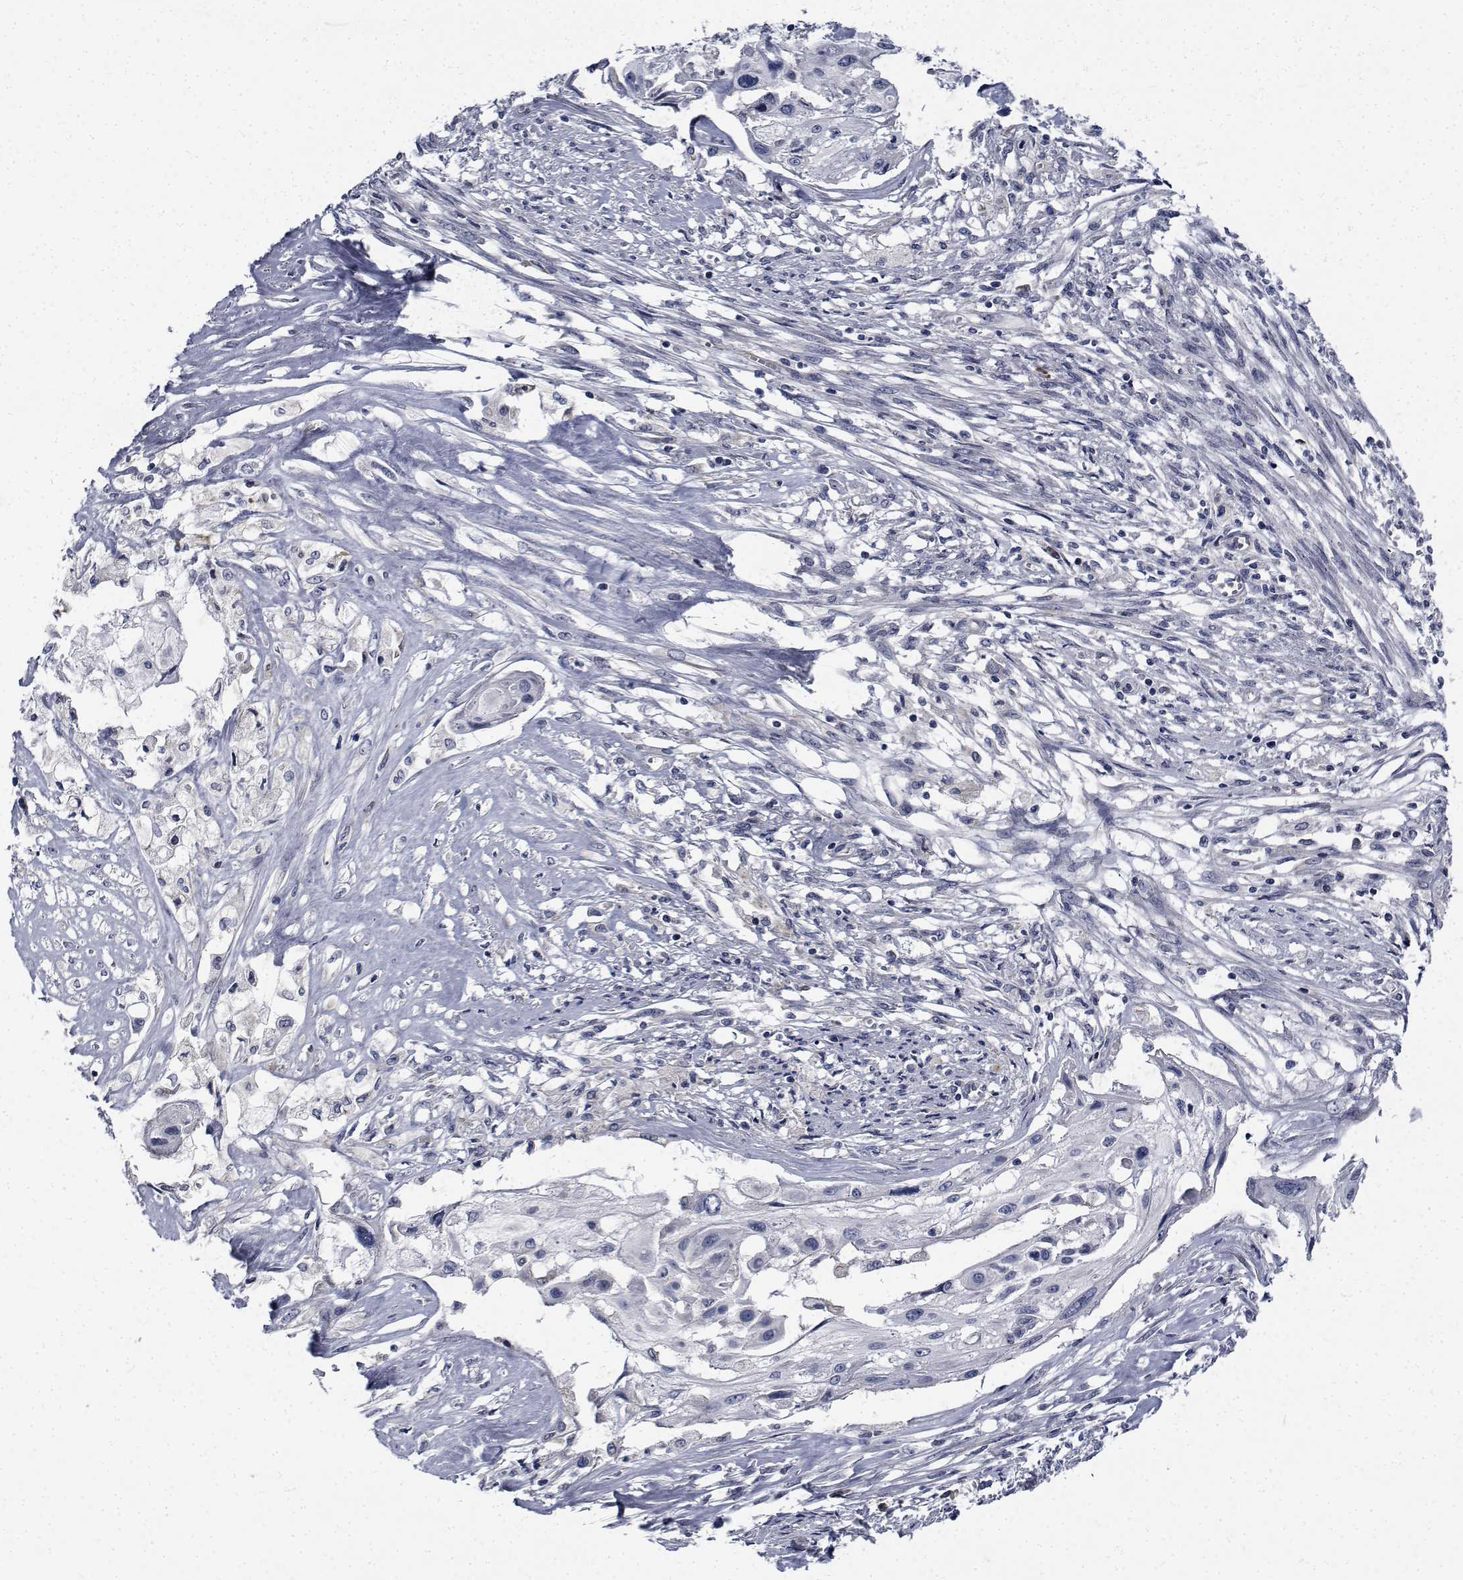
{"staining": {"intensity": "negative", "quantity": "none", "location": "none"}, "tissue": "cervical cancer", "cell_type": "Tumor cells", "image_type": "cancer", "snomed": [{"axis": "morphology", "description": "Squamous cell carcinoma, NOS"}, {"axis": "topography", "description": "Cervix"}], "caption": "There is no significant positivity in tumor cells of cervical squamous cell carcinoma.", "gene": "TTBK1", "patient": {"sex": "female", "age": 49}}